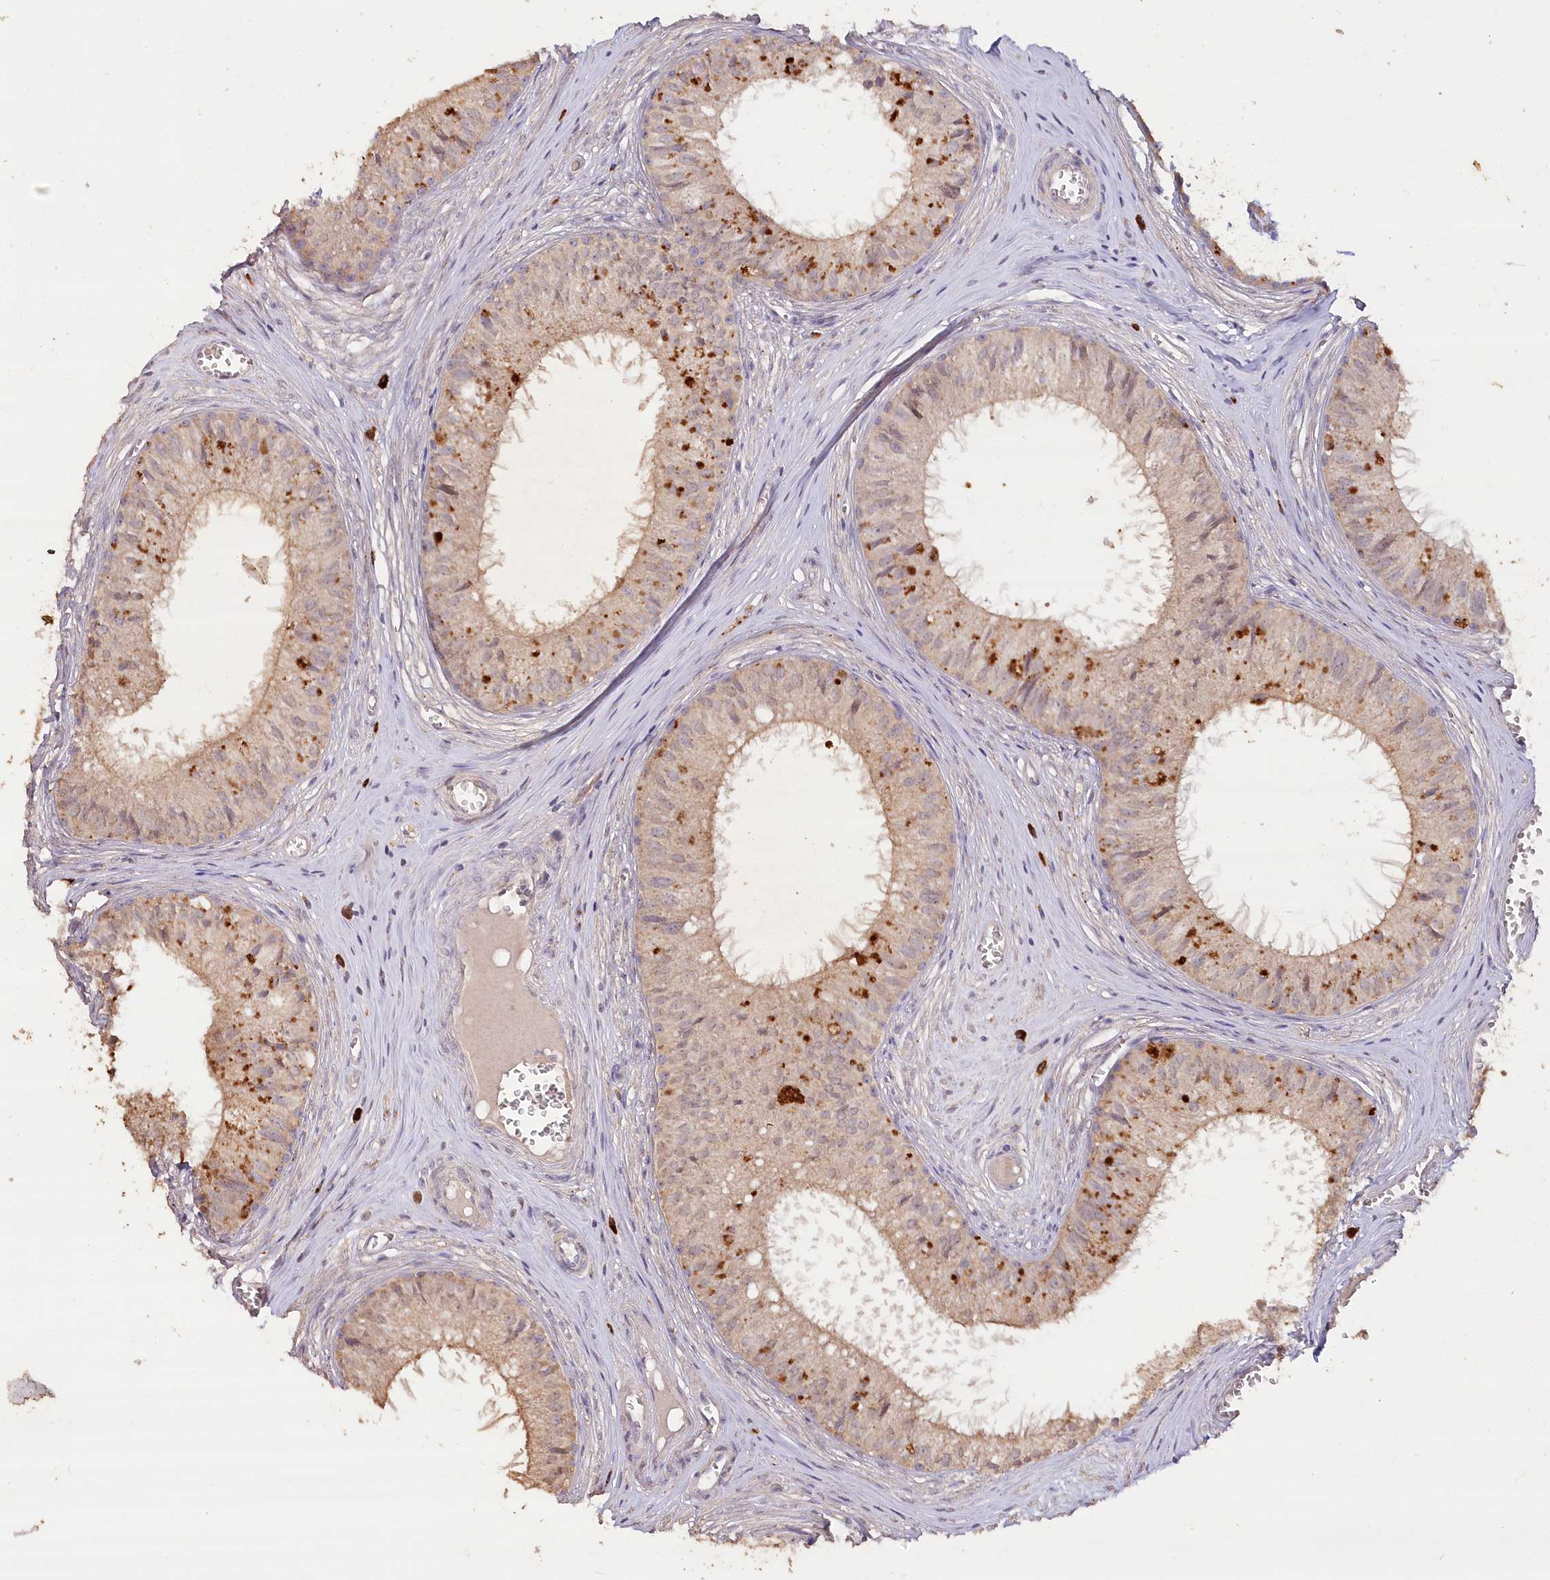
{"staining": {"intensity": "moderate", "quantity": "25%-75%", "location": "cytoplasmic/membranous"}, "tissue": "epididymis", "cell_type": "Glandular cells", "image_type": "normal", "snomed": [{"axis": "morphology", "description": "Normal tissue, NOS"}, {"axis": "topography", "description": "Epididymis"}], "caption": "High-power microscopy captured an immunohistochemistry (IHC) photomicrograph of unremarkable epididymis, revealing moderate cytoplasmic/membranous positivity in about 25%-75% of glandular cells. (Stains: DAB in brown, nuclei in blue, Microscopy: brightfield microscopy at high magnification).", "gene": "IRAK1BP1", "patient": {"sex": "male", "age": 36}}